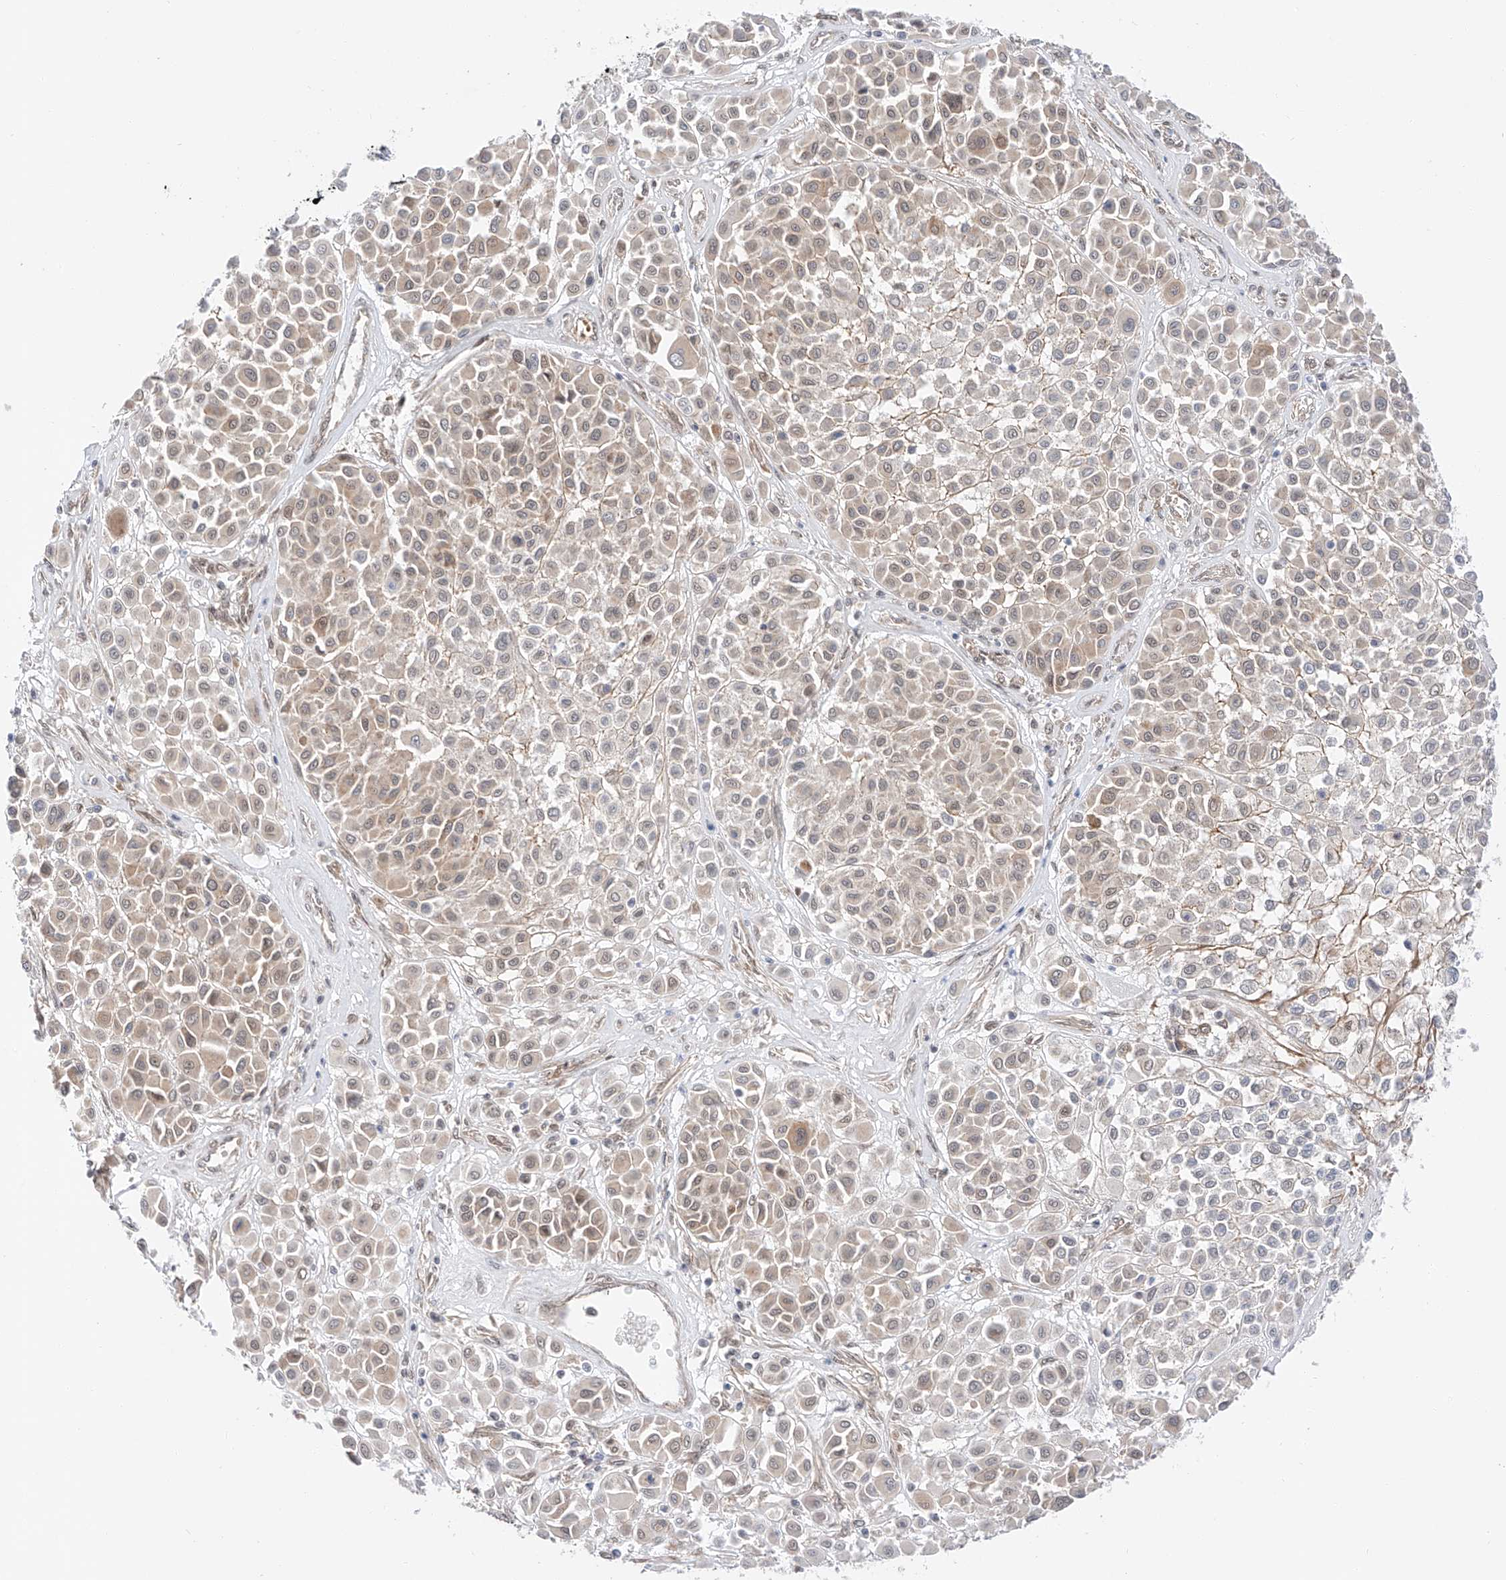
{"staining": {"intensity": "weak", "quantity": "25%-75%", "location": "cytoplasmic/membranous"}, "tissue": "melanoma", "cell_type": "Tumor cells", "image_type": "cancer", "snomed": [{"axis": "morphology", "description": "Malignant melanoma, Metastatic site"}, {"axis": "topography", "description": "Soft tissue"}], "caption": "Human malignant melanoma (metastatic site) stained with a protein marker reveals weak staining in tumor cells.", "gene": "POGK", "patient": {"sex": "male", "age": 41}}